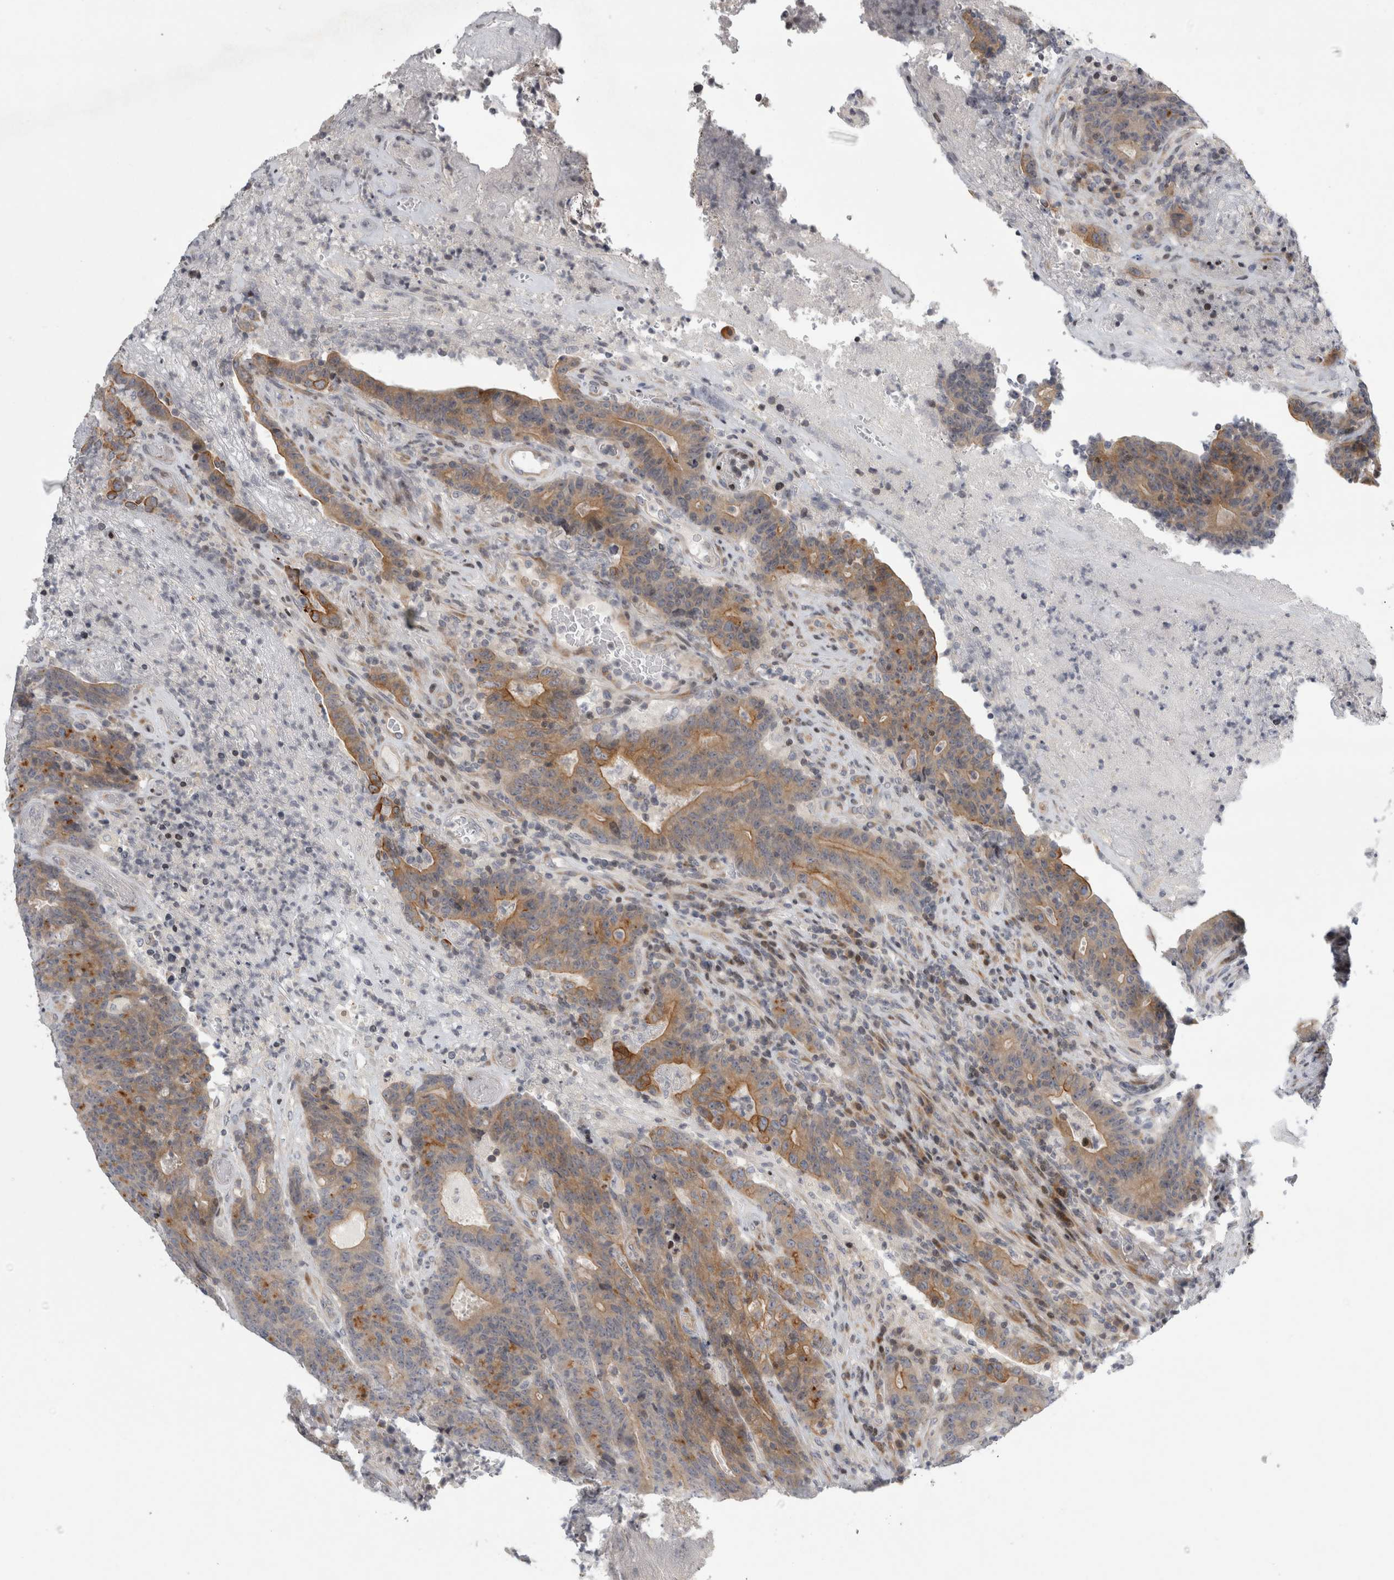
{"staining": {"intensity": "moderate", "quantity": ">75%", "location": "cytoplasmic/membranous"}, "tissue": "colorectal cancer", "cell_type": "Tumor cells", "image_type": "cancer", "snomed": [{"axis": "morphology", "description": "Normal tissue, NOS"}, {"axis": "morphology", "description": "Adenocarcinoma, NOS"}, {"axis": "topography", "description": "Colon"}], "caption": "There is medium levels of moderate cytoplasmic/membranous staining in tumor cells of colorectal adenocarcinoma, as demonstrated by immunohistochemical staining (brown color).", "gene": "UTP25", "patient": {"sex": "female", "age": 75}}